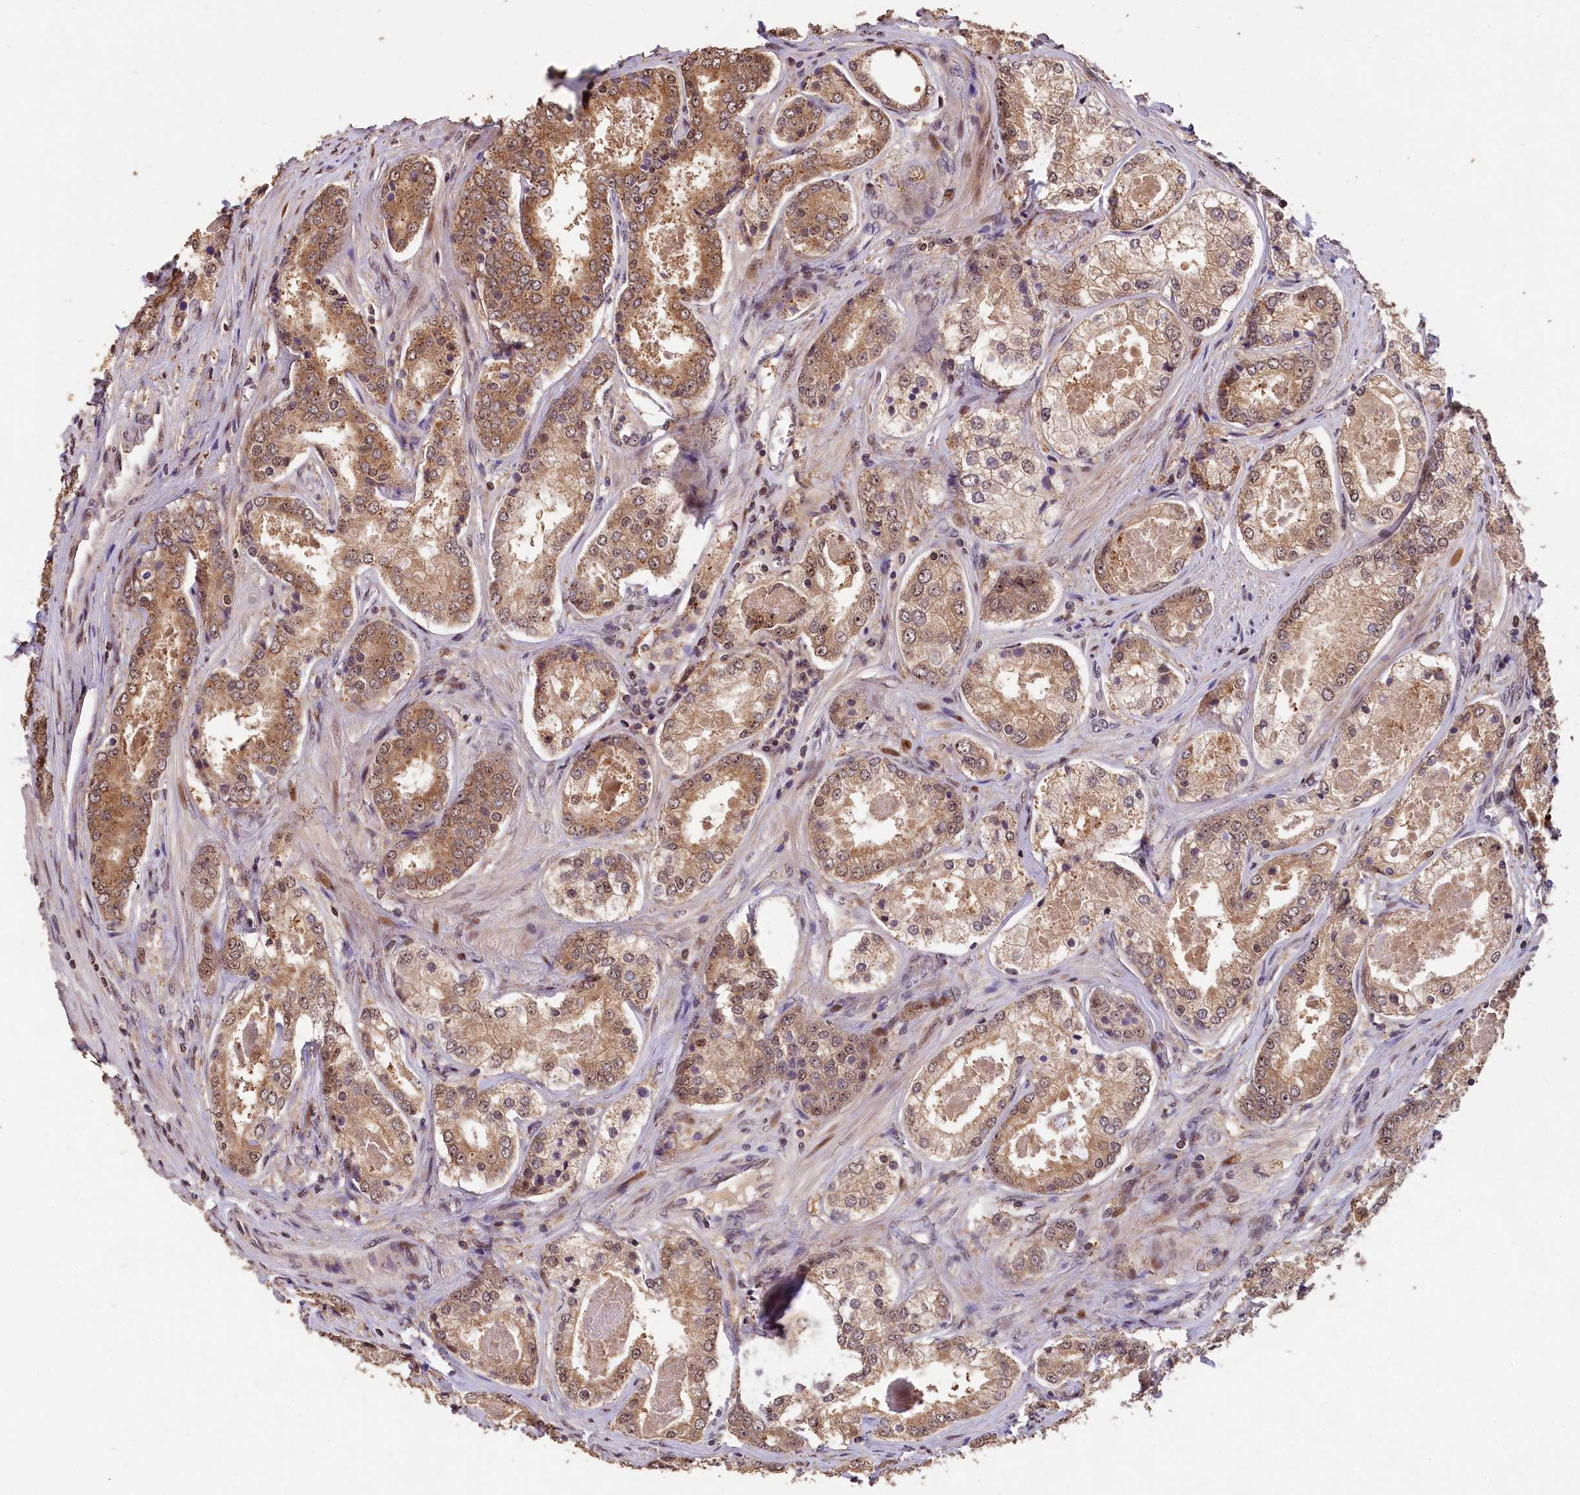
{"staining": {"intensity": "moderate", "quantity": ">75%", "location": "cytoplasmic/membranous"}, "tissue": "prostate cancer", "cell_type": "Tumor cells", "image_type": "cancer", "snomed": [{"axis": "morphology", "description": "Adenocarcinoma, Low grade"}, {"axis": "topography", "description": "Prostate"}], "caption": "Human prostate adenocarcinoma (low-grade) stained for a protein (brown) displays moderate cytoplasmic/membranous positive staining in approximately >75% of tumor cells.", "gene": "PHAF1", "patient": {"sex": "male", "age": 68}}